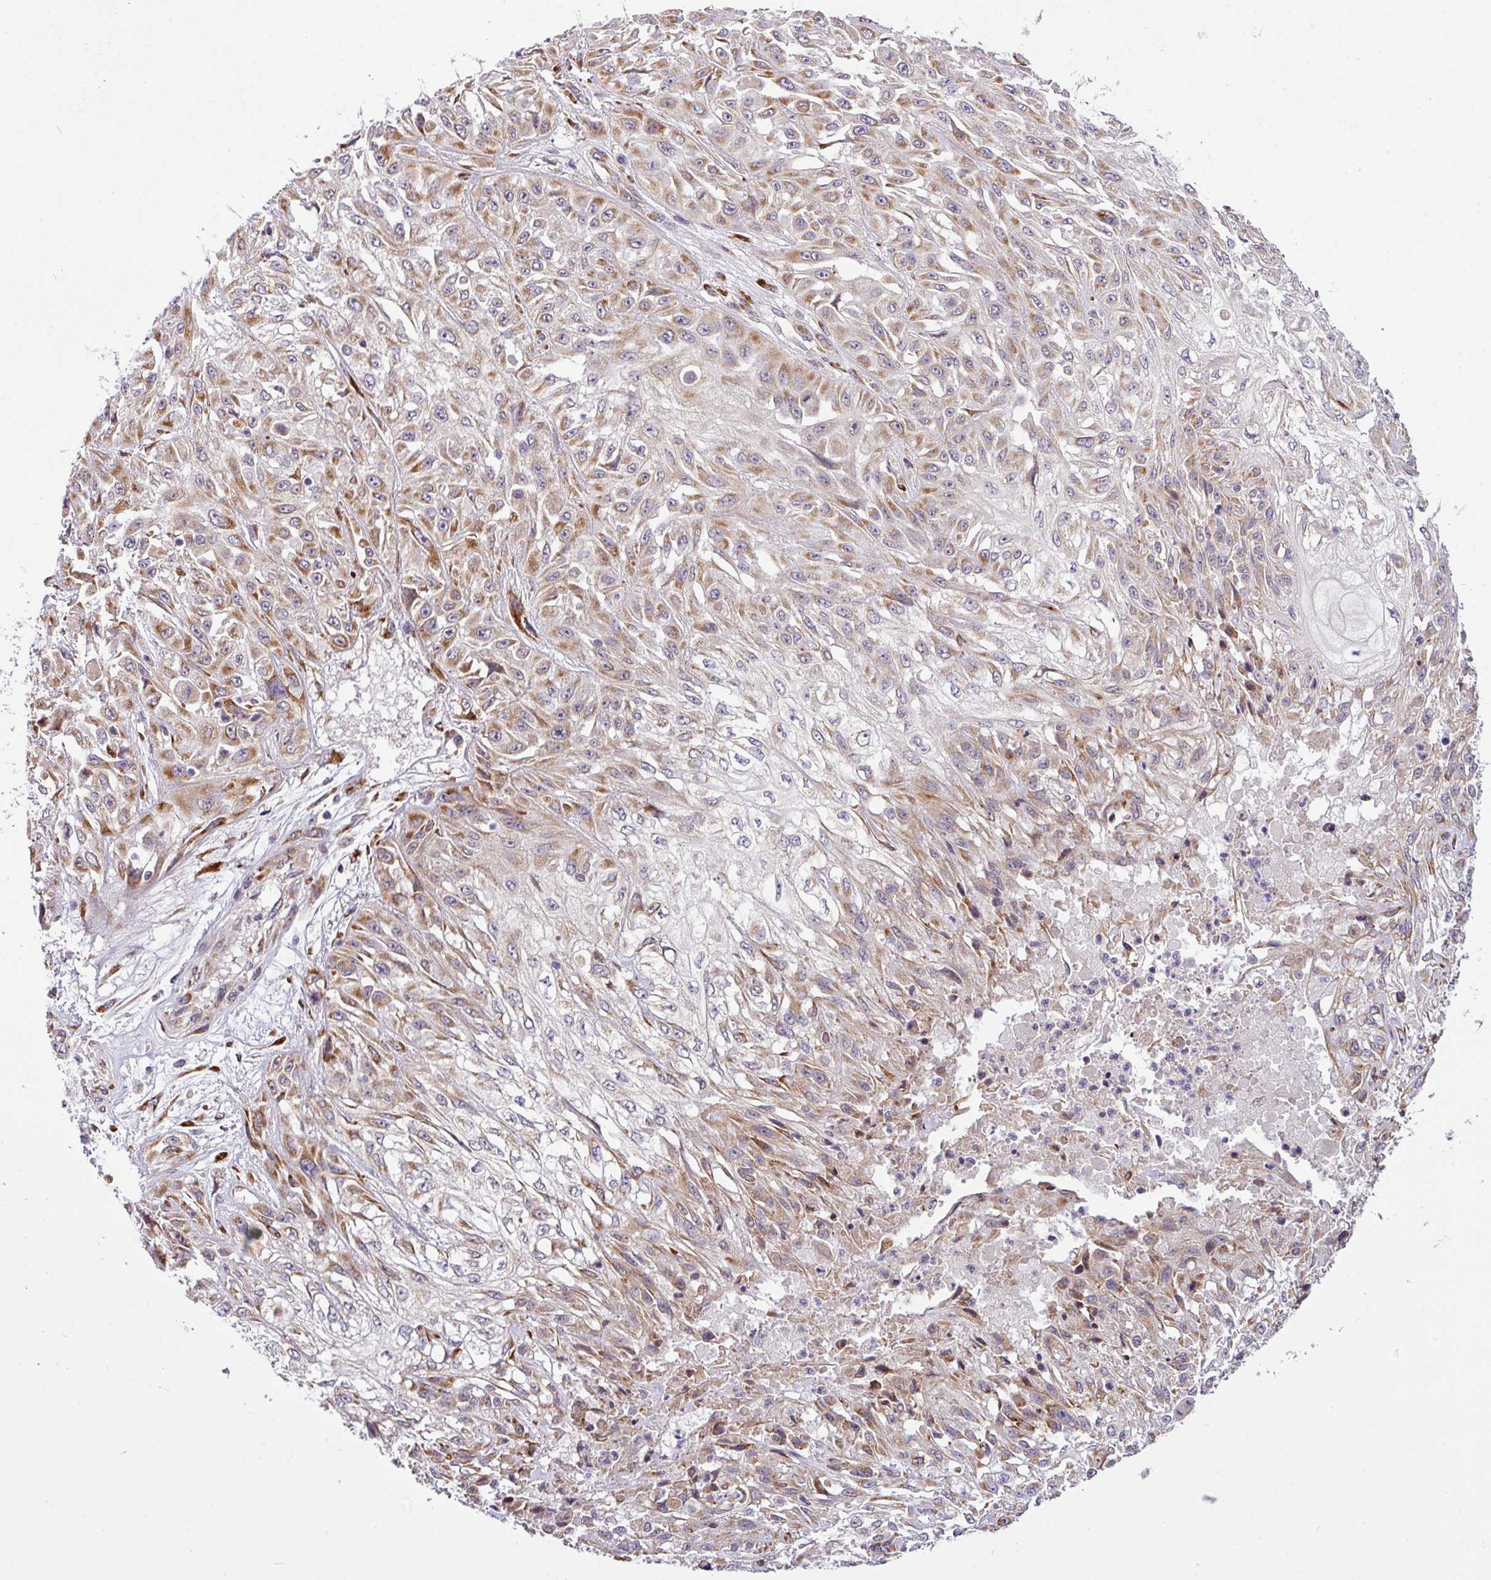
{"staining": {"intensity": "moderate", "quantity": ">75%", "location": "cytoplasmic/membranous"}, "tissue": "skin cancer", "cell_type": "Tumor cells", "image_type": "cancer", "snomed": [{"axis": "morphology", "description": "Squamous cell carcinoma, NOS"}, {"axis": "morphology", "description": "Squamous cell carcinoma, metastatic, NOS"}, {"axis": "topography", "description": "Skin"}, {"axis": "topography", "description": "Lymph node"}], "caption": "Protein staining displays moderate cytoplasmic/membranous staining in about >75% of tumor cells in skin cancer (squamous cell carcinoma).", "gene": "TM2D2", "patient": {"sex": "male", "age": 75}}